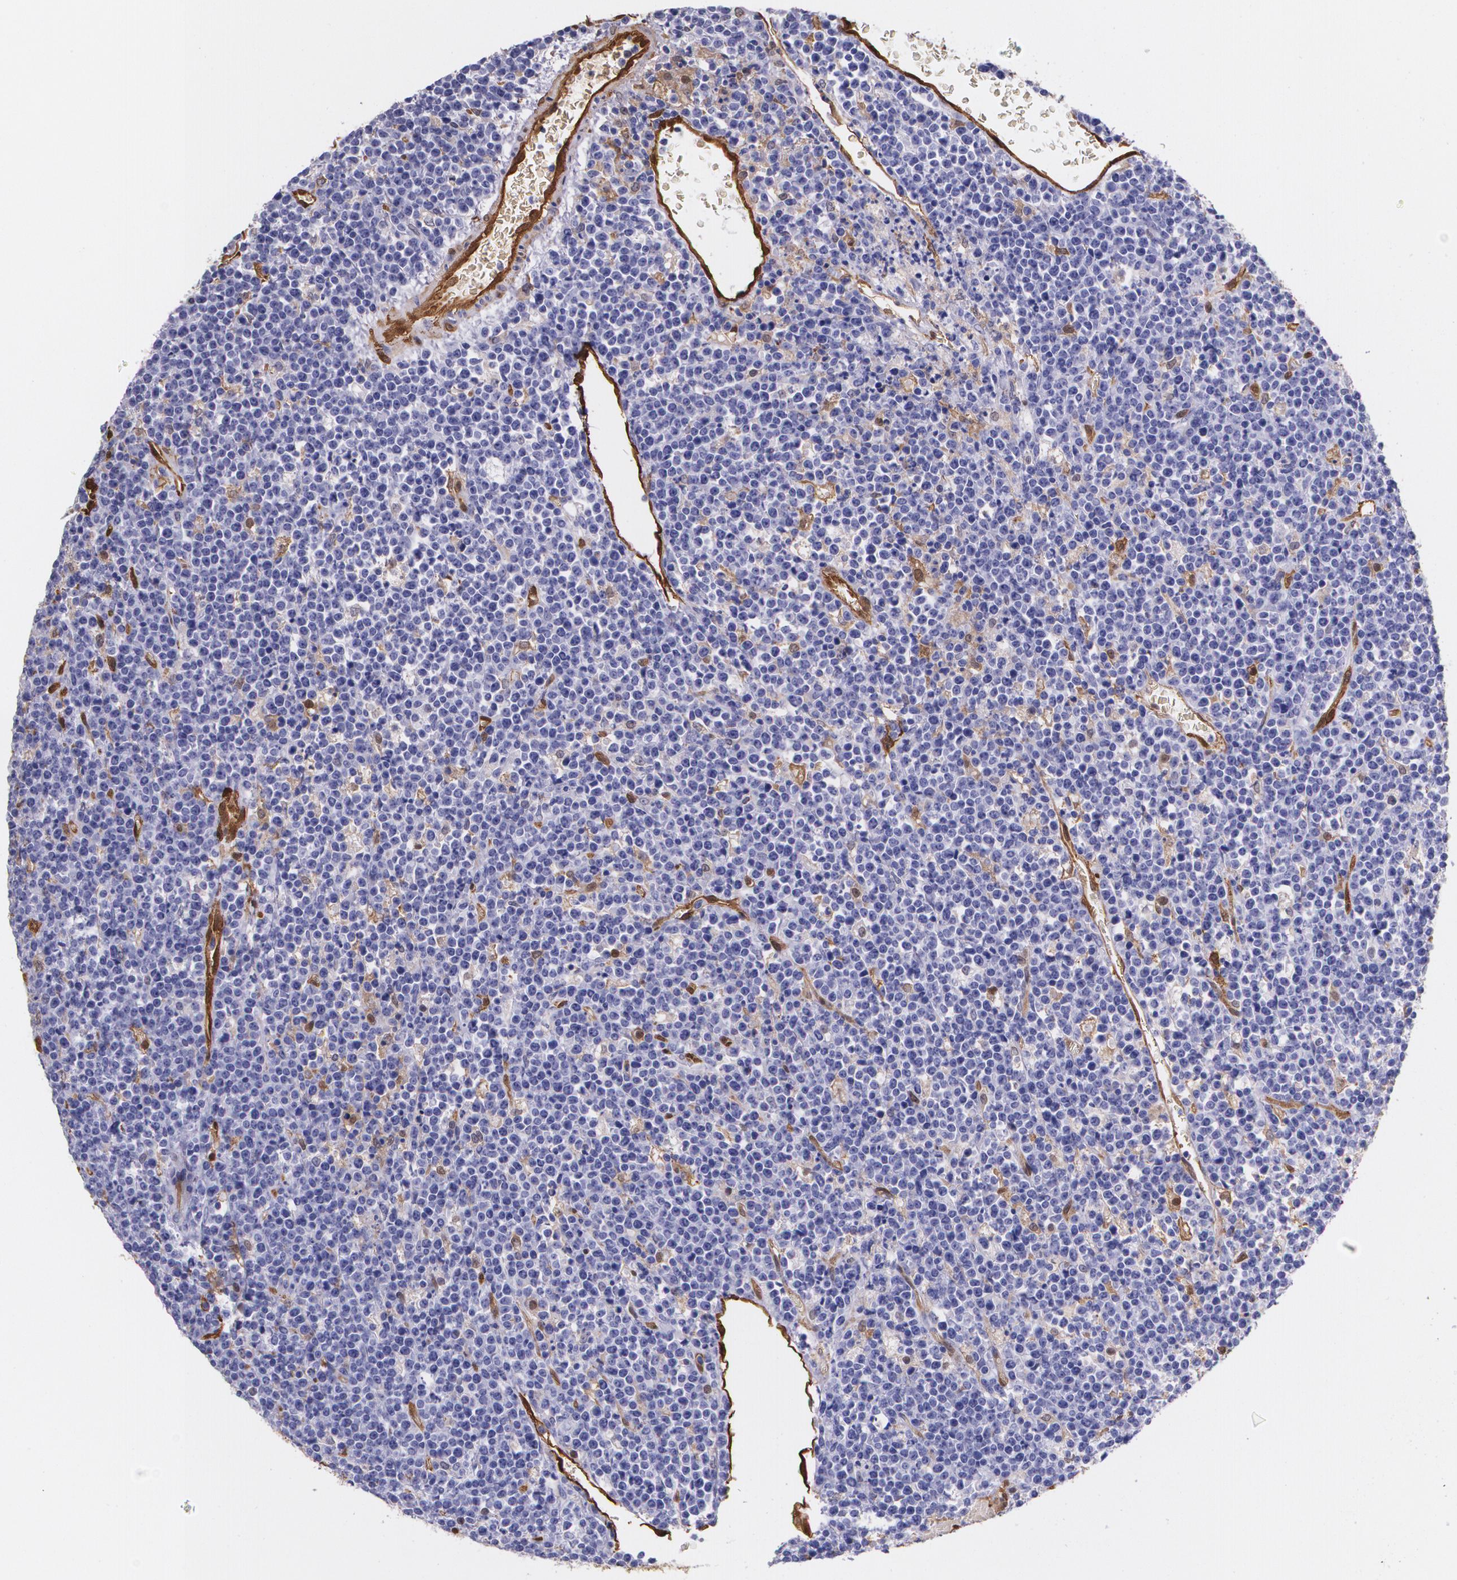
{"staining": {"intensity": "negative", "quantity": "none", "location": "none"}, "tissue": "lymphoma", "cell_type": "Tumor cells", "image_type": "cancer", "snomed": [{"axis": "morphology", "description": "Malignant lymphoma, non-Hodgkin's type, High grade"}, {"axis": "topography", "description": "Ovary"}], "caption": "IHC photomicrograph of neoplastic tissue: human malignant lymphoma, non-Hodgkin's type (high-grade) stained with DAB exhibits no significant protein expression in tumor cells.", "gene": "MMP2", "patient": {"sex": "female", "age": 56}}